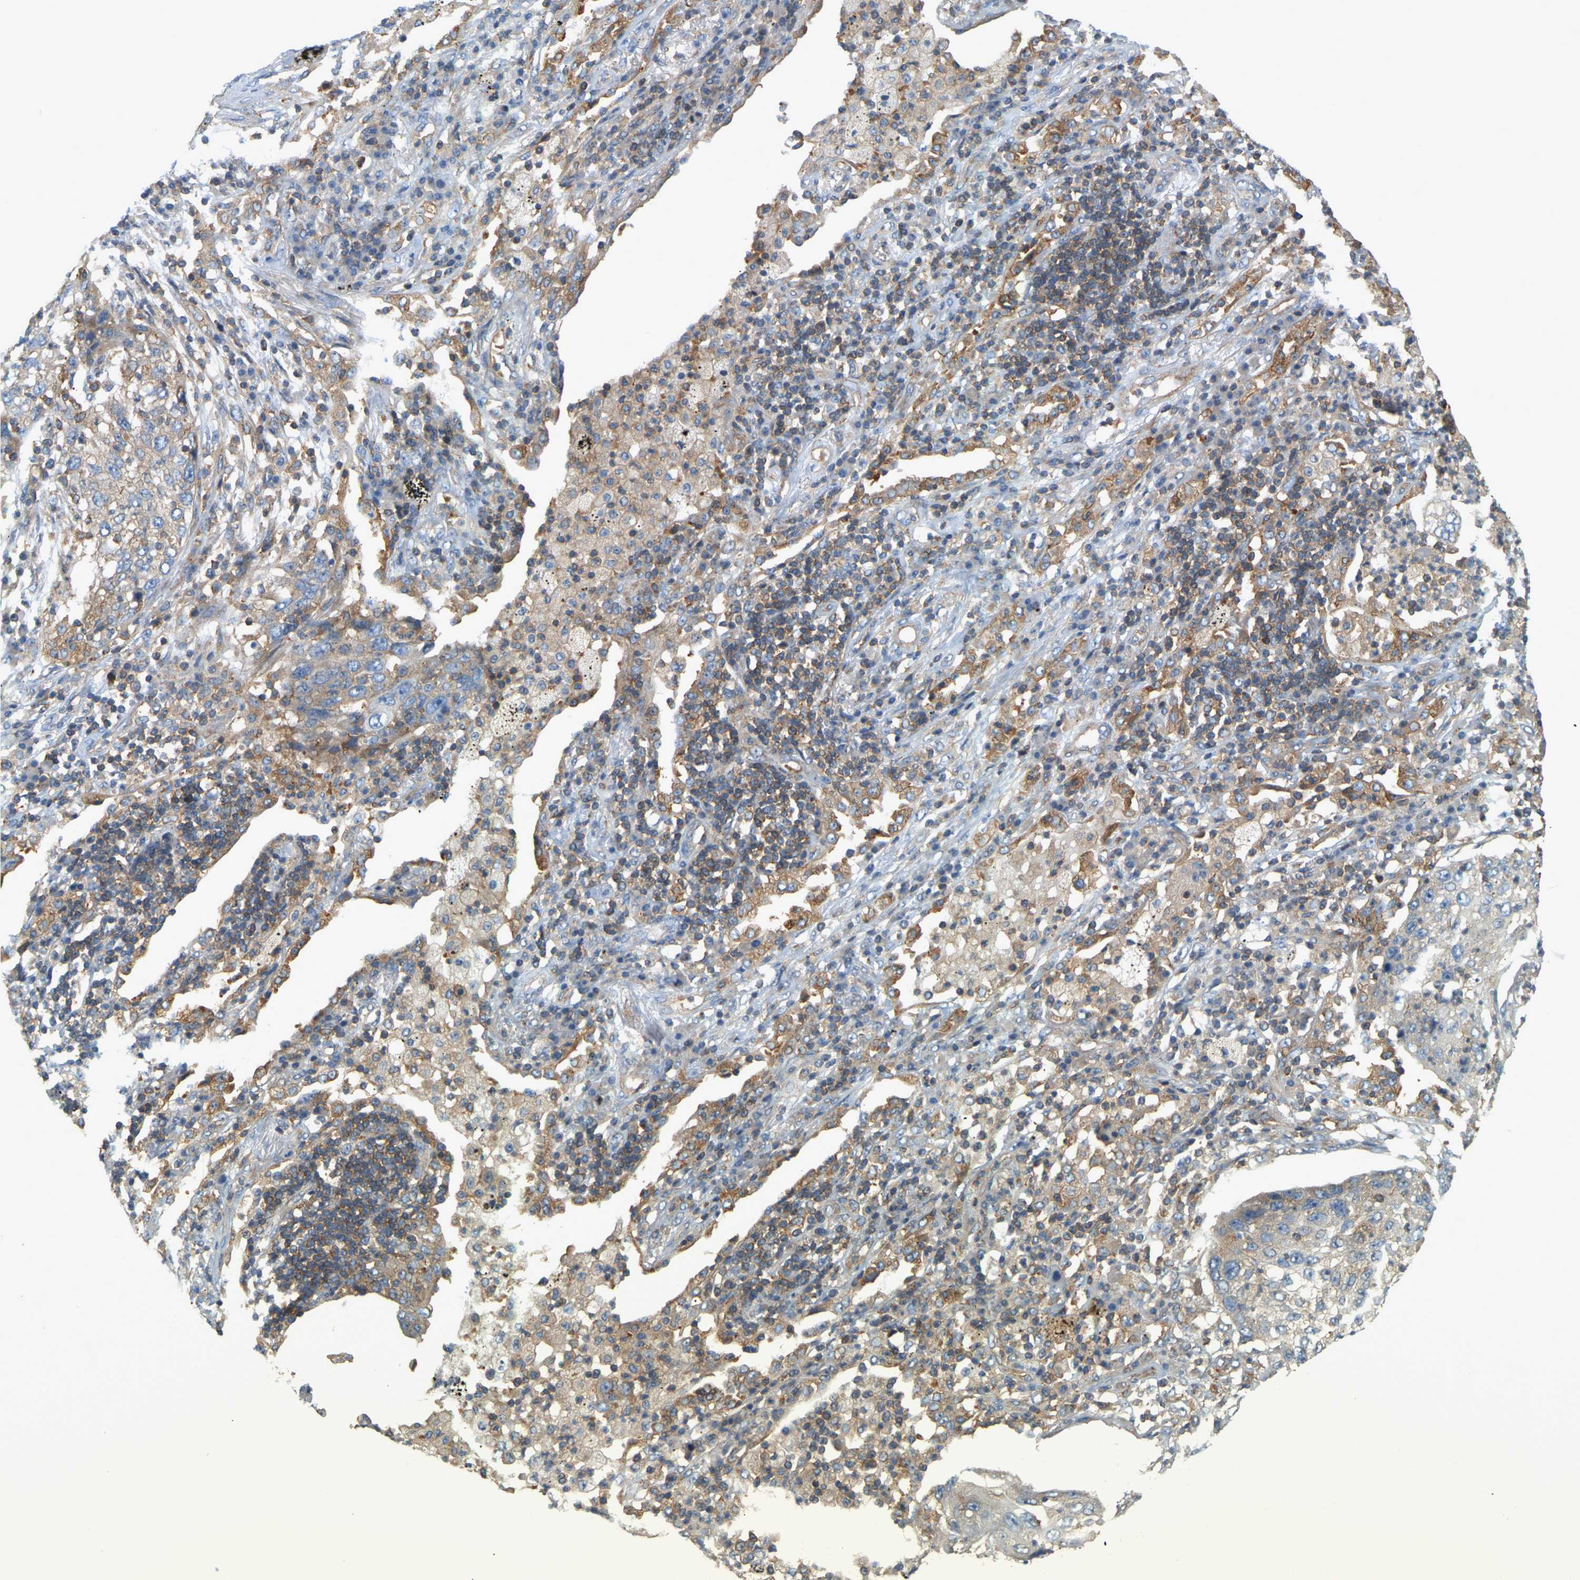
{"staining": {"intensity": "moderate", "quantity": "<25%", "location": "cytoplasmic/membranous"}, "tissue": "lung cancer", "cell_type": "Tumor cells", "image_type": "cancer", "snomed": [{"axis": "morphology", "description": "Squamous cell carcinoma, NOS"}, {"axis": "topography", "description": "Lung"}], "caption": "Lung cancer stained for a protein reveals moderate cytoplasmic/membranous positivity in tumor cells. The staining is performed using DAB brown chromogen to label protein expression. The nuclei are counter-stained blue using hematoxylin.", "gene": "AKAP13", "patient": {"sex": "female", "age": 63}}